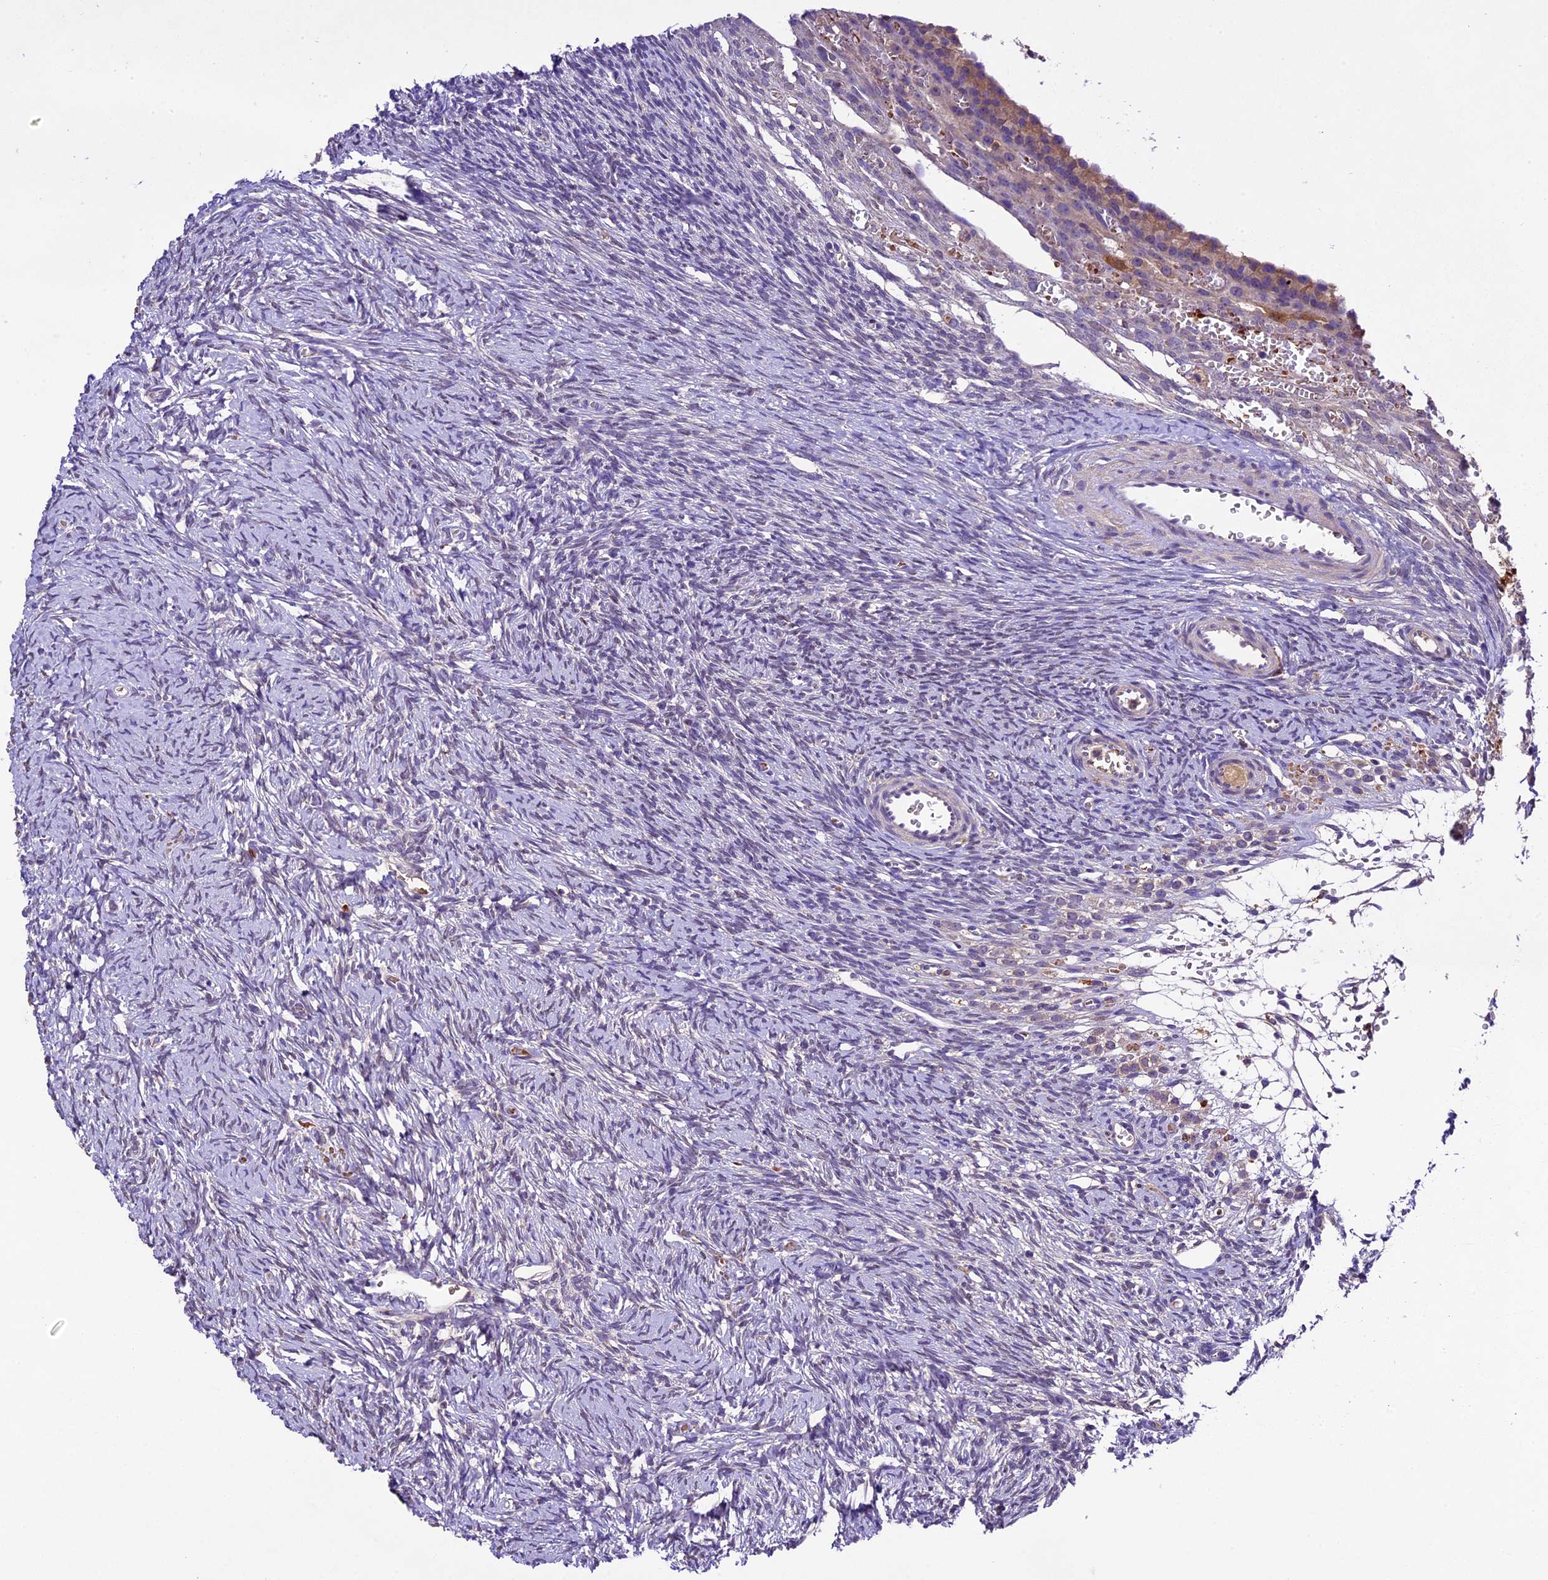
{"staining": {"intensity": "negative", "quantity": "none", "location": "none"}, "tissue": "ovary", "cell_type": "Ovarian stroma cells", "image_type": "normal", "snomed": [{"axis": "morphology", "description": "Normal tissue, NOS"}, {"axis": "topography", "description": "Ovary"}], "caption": "Photomicrograph shows no significant protein expression in ovarian stroma cells of normal ovary. (DAB (3,3'-diaminobenzidine) immunohistochemistry visualized using brightfield microscopy, high magnification).", "gene": "CILP2", "patient": {"sex": "female", "age": 39}}